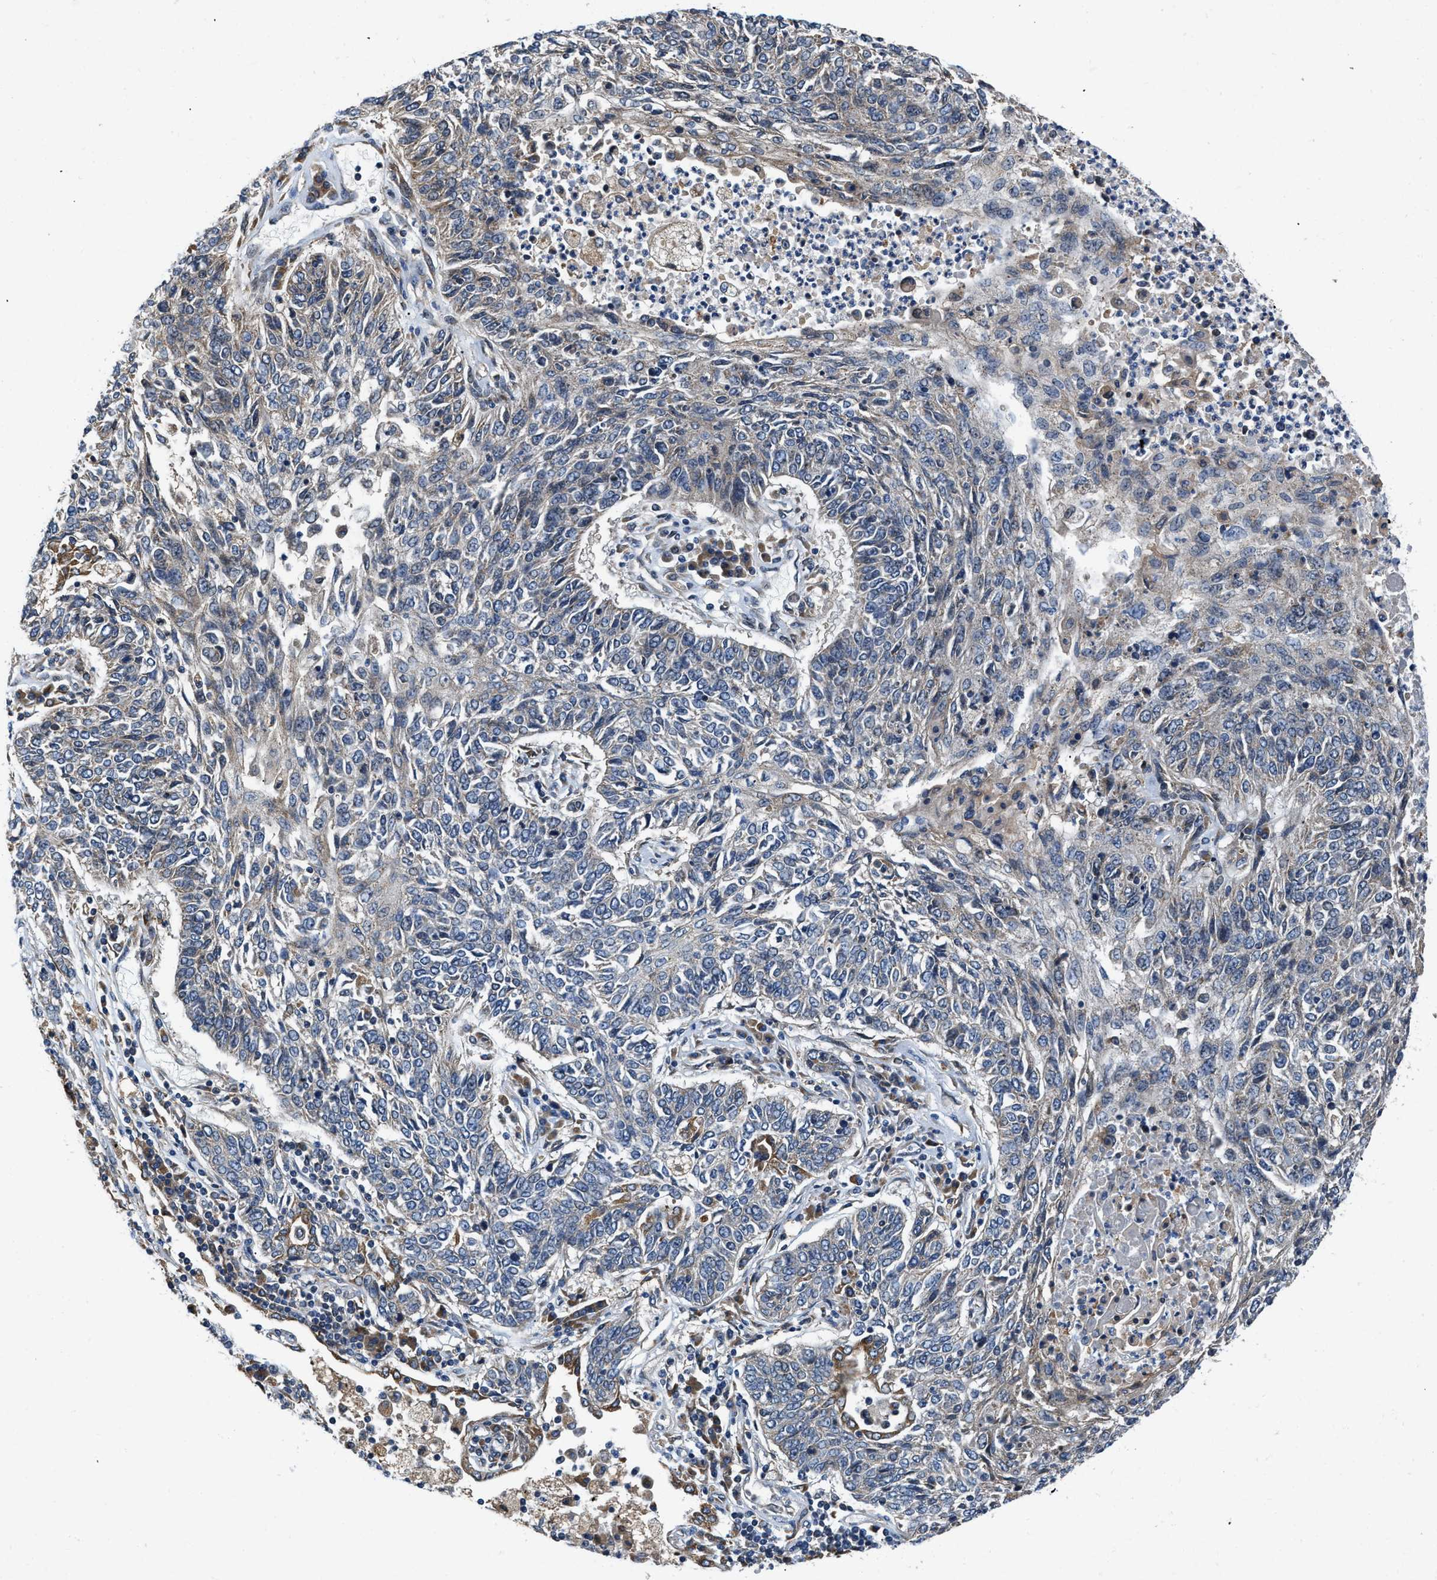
{"staining": {"intensity": "negative", "quantity": "none", "location": "none"}, "tissue": "lung cancer", "cell_type": "Tumor cells", "image_type": "cancer", "snomed": [{"axis": "morphology", "description": "Normal tissue, NOS"}, {"axis": "morphology", "description": "Squamous cell carcinoma, NOS"}, {"axis": "topography", "description": "Cartilage tissue"}, {"axis": "topography", "description": "Bronchus"}, {"axis": "topography", "description": "Lung"}], "caption": "Histopathology image shows no protein expression in tumor cells of lung squamous cell carcinoma tissue.", "gene": "CEP128", "patient": {"sex": "female", "age": 49}}